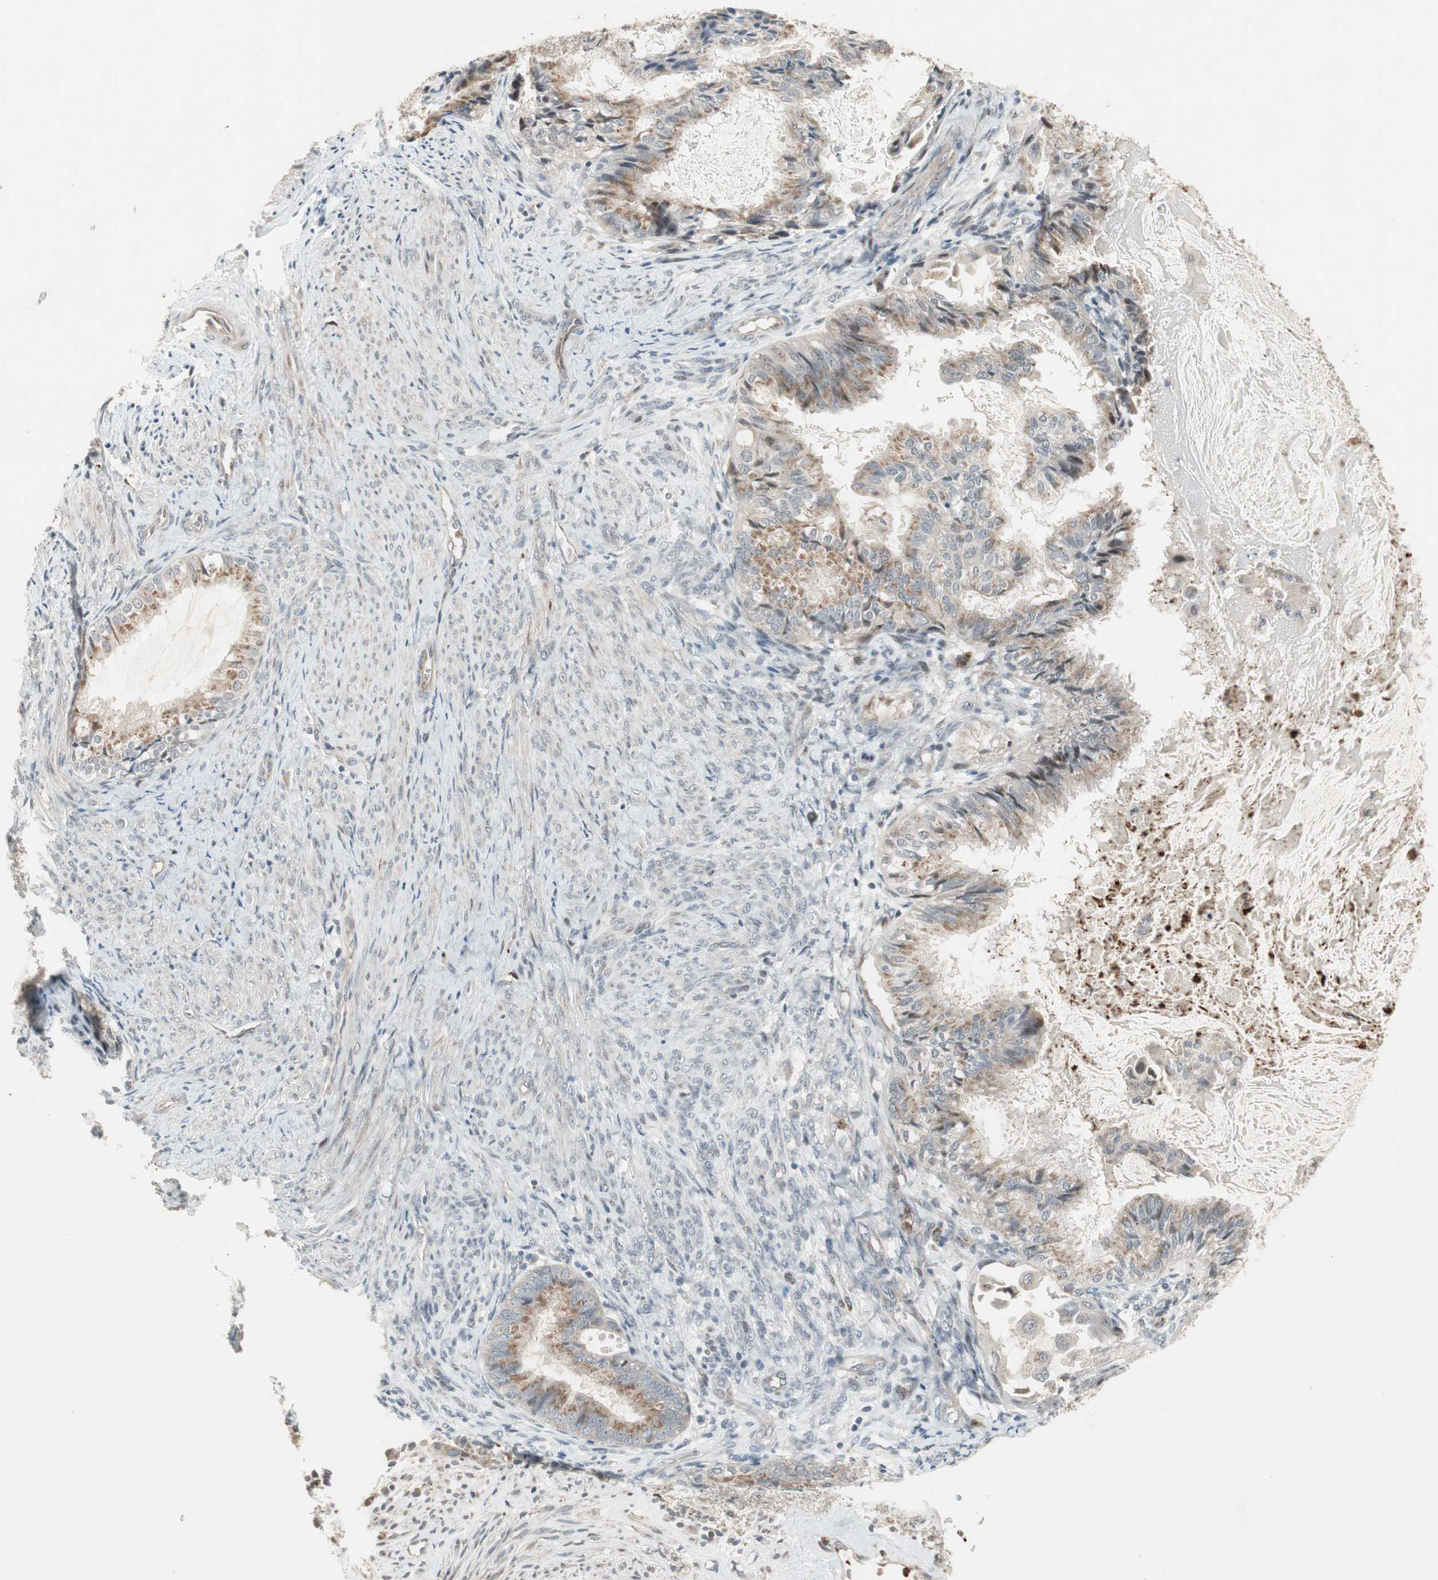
{"staining": {"intensity": "weak", "quantity": "25%-75%", "location": "cytoplasmic/membranous"}, "tissue": "cervical cancer", "cell_type": "Tumor cells", "image_type": "cancer", "snomed": [{"axis": "morphology", "description": "Normal tissue, NOS"}, {"axis": "morphology", "description": "Adenocarcinoma, NOS"}, {"axis": "topography", "description": "Cervix"}, {"axis": "topography", "description": "Endometrium"}], "caption": "This histopathology image reveals adenocarcinoma (cervical) stained with IHC to label a protein in brown. The cytoplasmic/membranous of tumor cells show weak positivity for the protein. Nuclei are counter-stained blue.", "gene": "SNX4", "patient": {"sex": "female", "age": 86}}